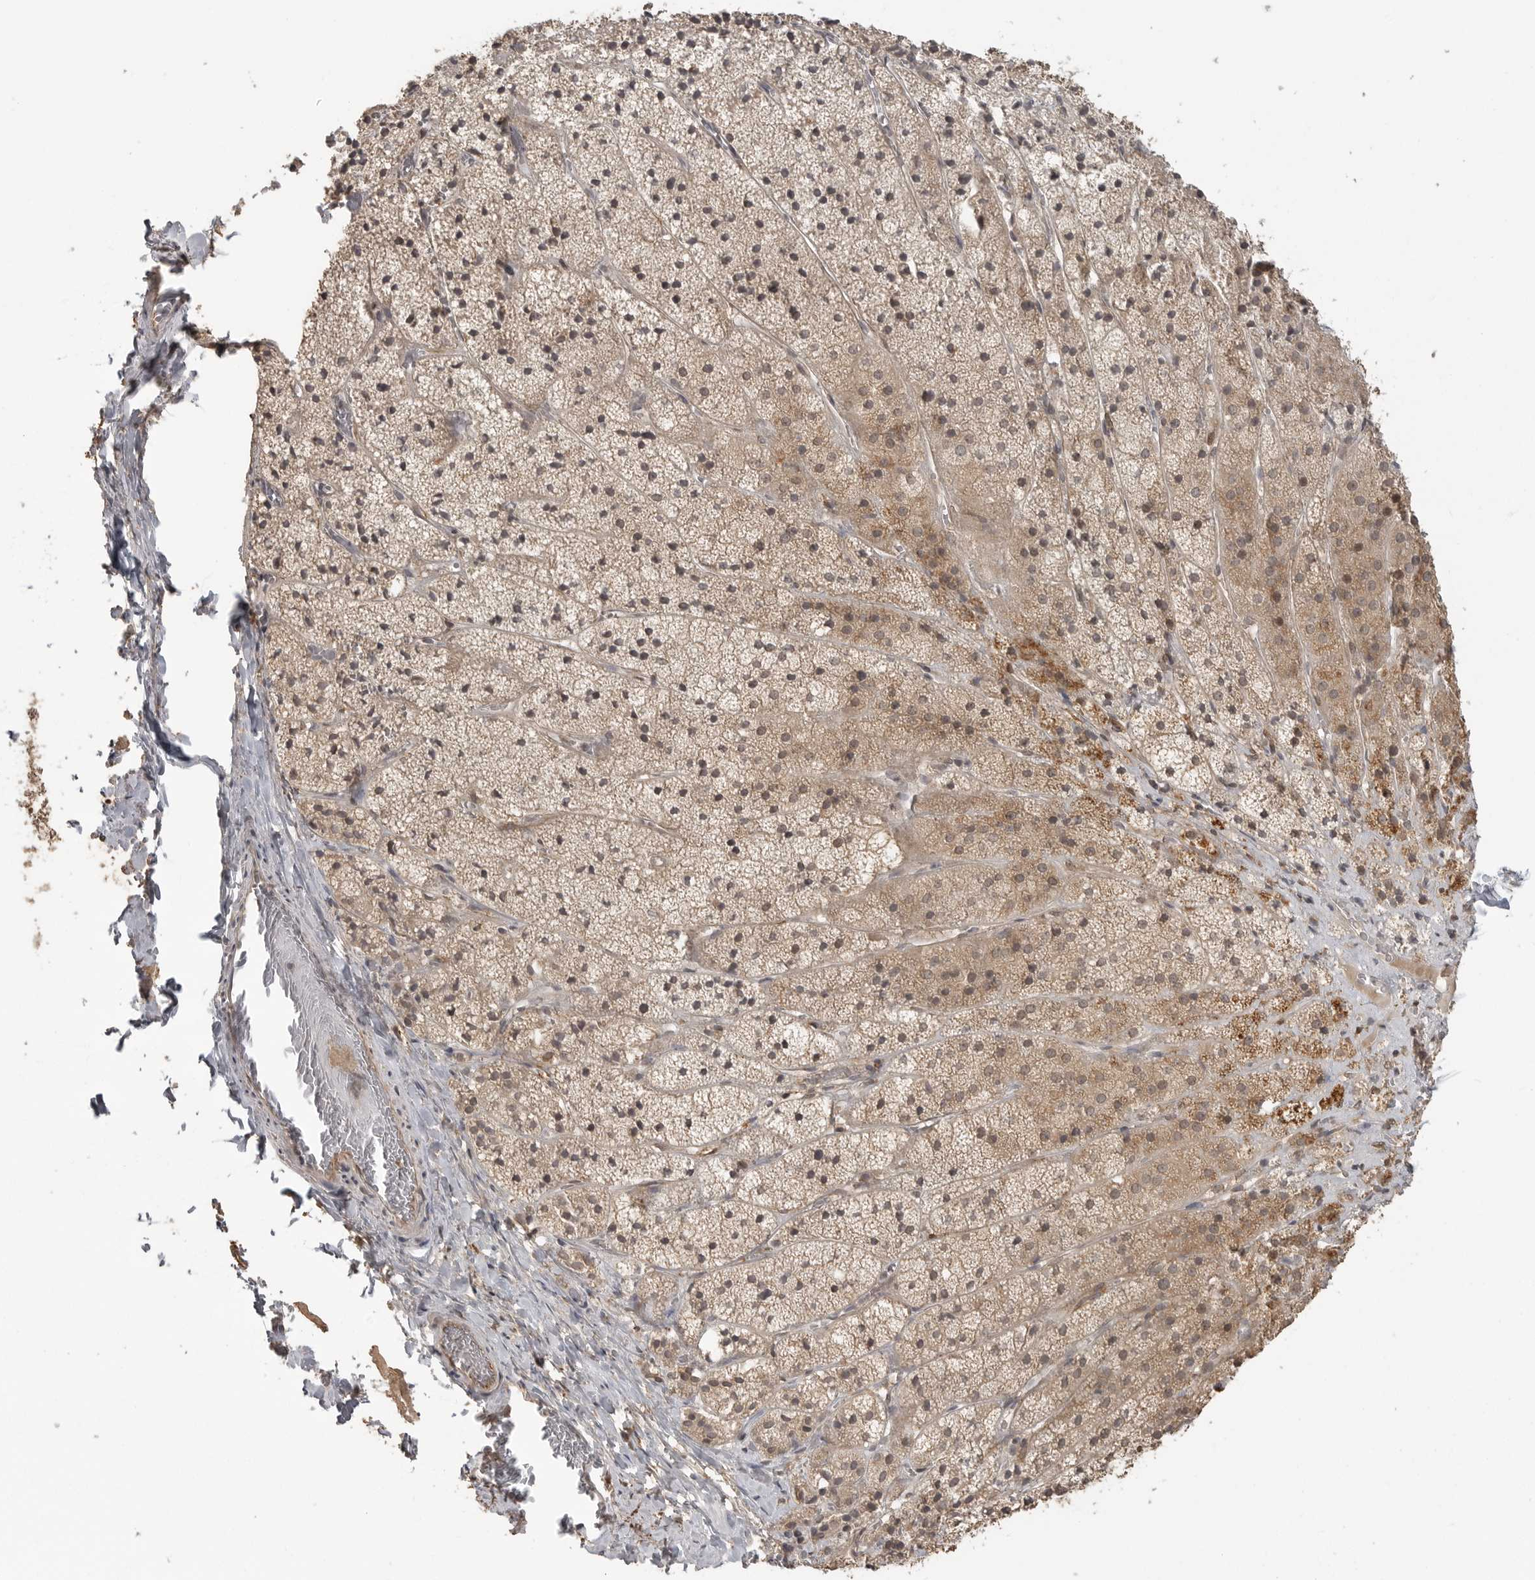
{"staining": {"intensity": "moderate", "quantity": "25%-75%", "location": "cytoplasmic/membranous"}, "tissue": "adrenal gland", "cell_type": "Glandular cells", "image_type": "normal", "snomed": [{"axis": "morphology", "description": "Normal tissue, NOS"}, {"axis": "topography", "description": "Adrenal gland"}], "caption": "Protein staining of benign adrenal gland demonstrates moderate cytoplasmic/membranous expression in about 25%-75% of glandular cells.", "gene": "SMG8", "patient": {"sex": "female", "age": 44}}